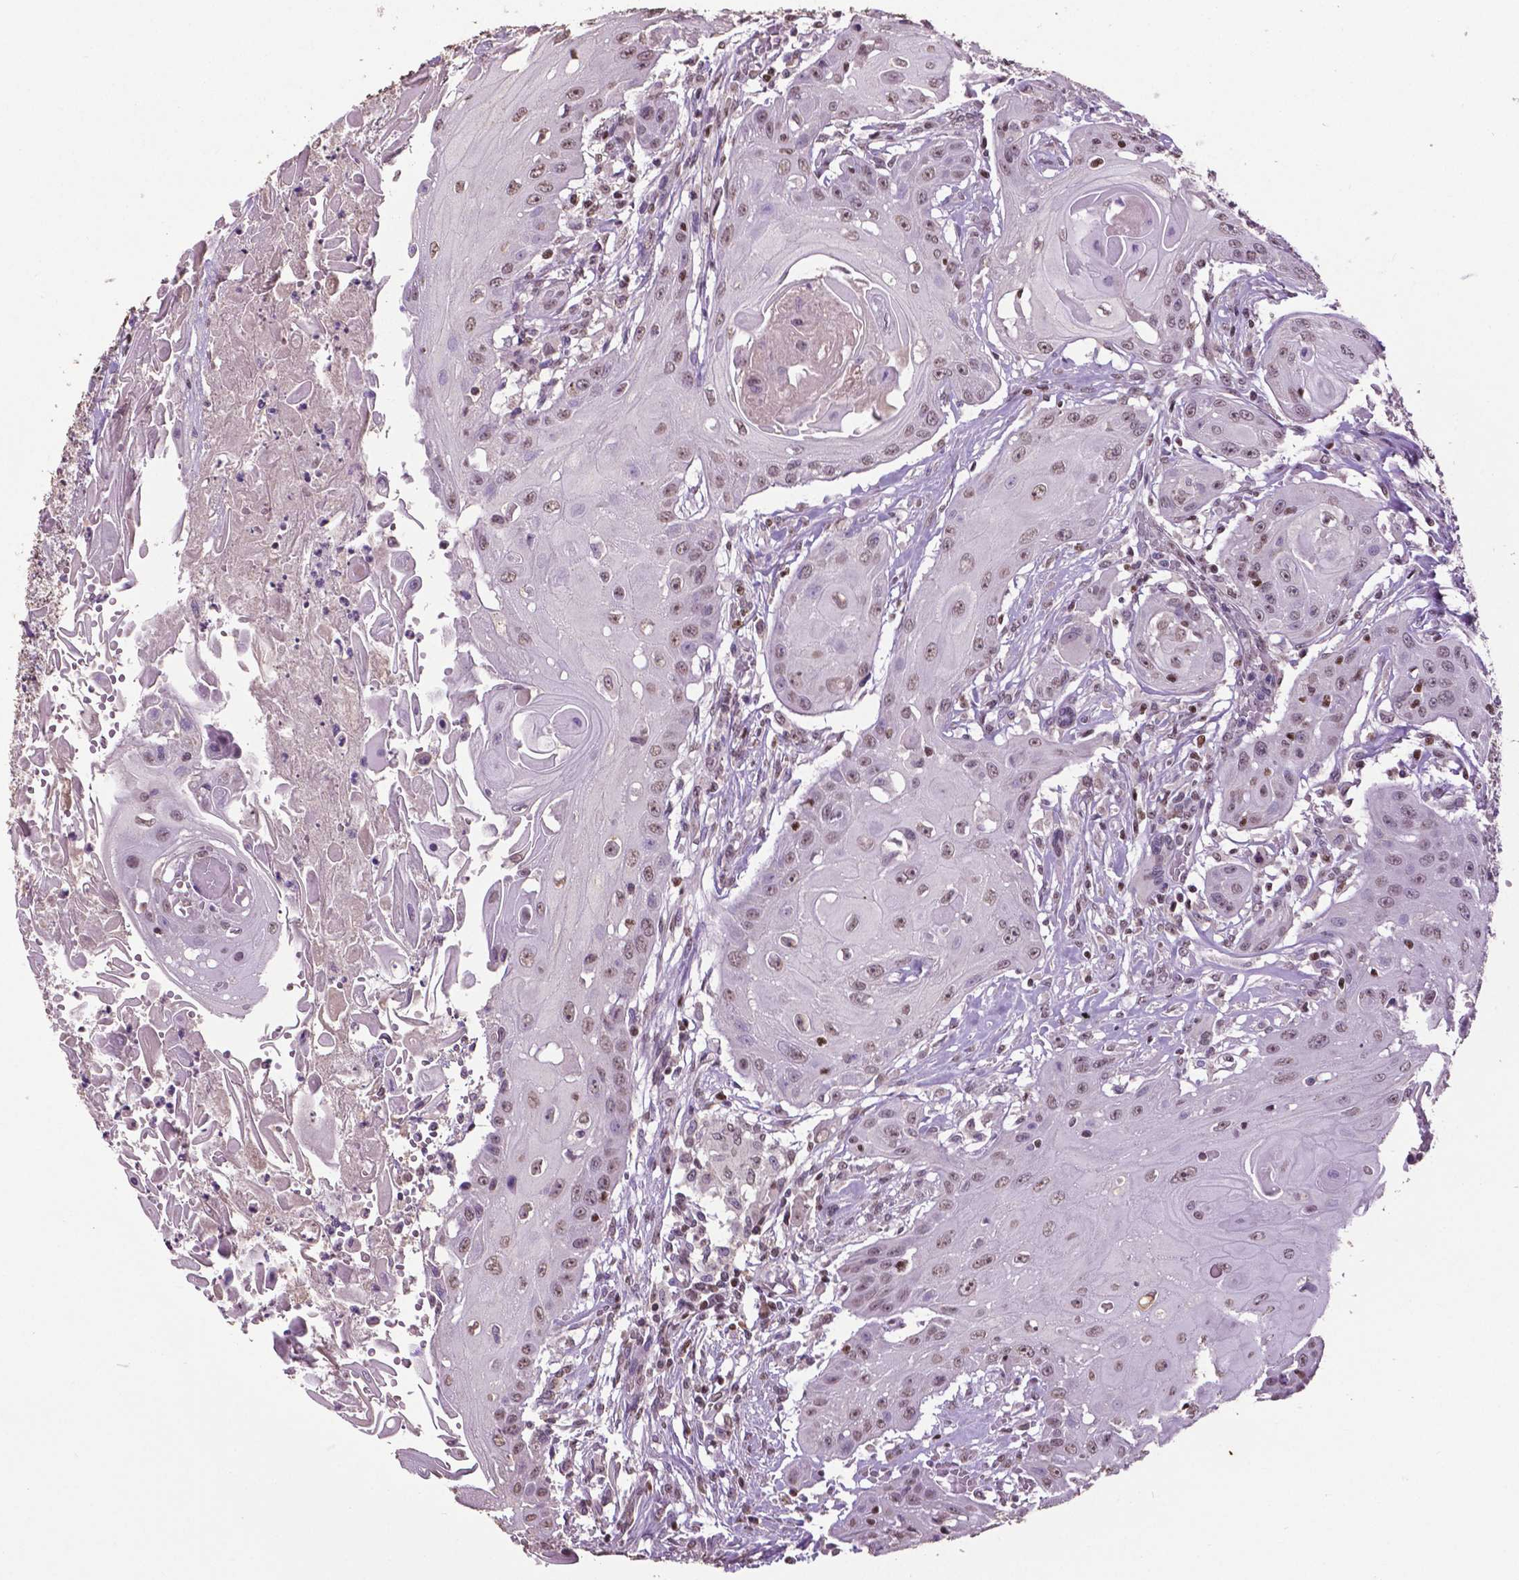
{"staining": {"intensity": "weak", "quantity": "25%-75%", "location": "nuclear"}, "tissue": "head and neck cancer", "cell_type": "Tumor cells", "image_type": "cancer", "snomed": [{"axis": "morphology", "description": "Squamous cell carcinoma, NOS"}, {"axis": "topography", "description": "Oral tissue"}, {"axis": "topography", "description": "Head-Neck"}, {"axis": "topography", "description": "Neck, NOS"}], "caption": "IHC staining of squamous cell carcinoma (head and neck), which demonstrates low levels of weak nuclear staining in approximately 25%-75% of tumor cells indicating weak nuclear protein staining. The staining was performed using DAB (brown) for protein detection and nuclei were counterstained in hematoxylin (blue).", "gene": "RUNX3", "patient": {"sex": "female", "age": 55}}